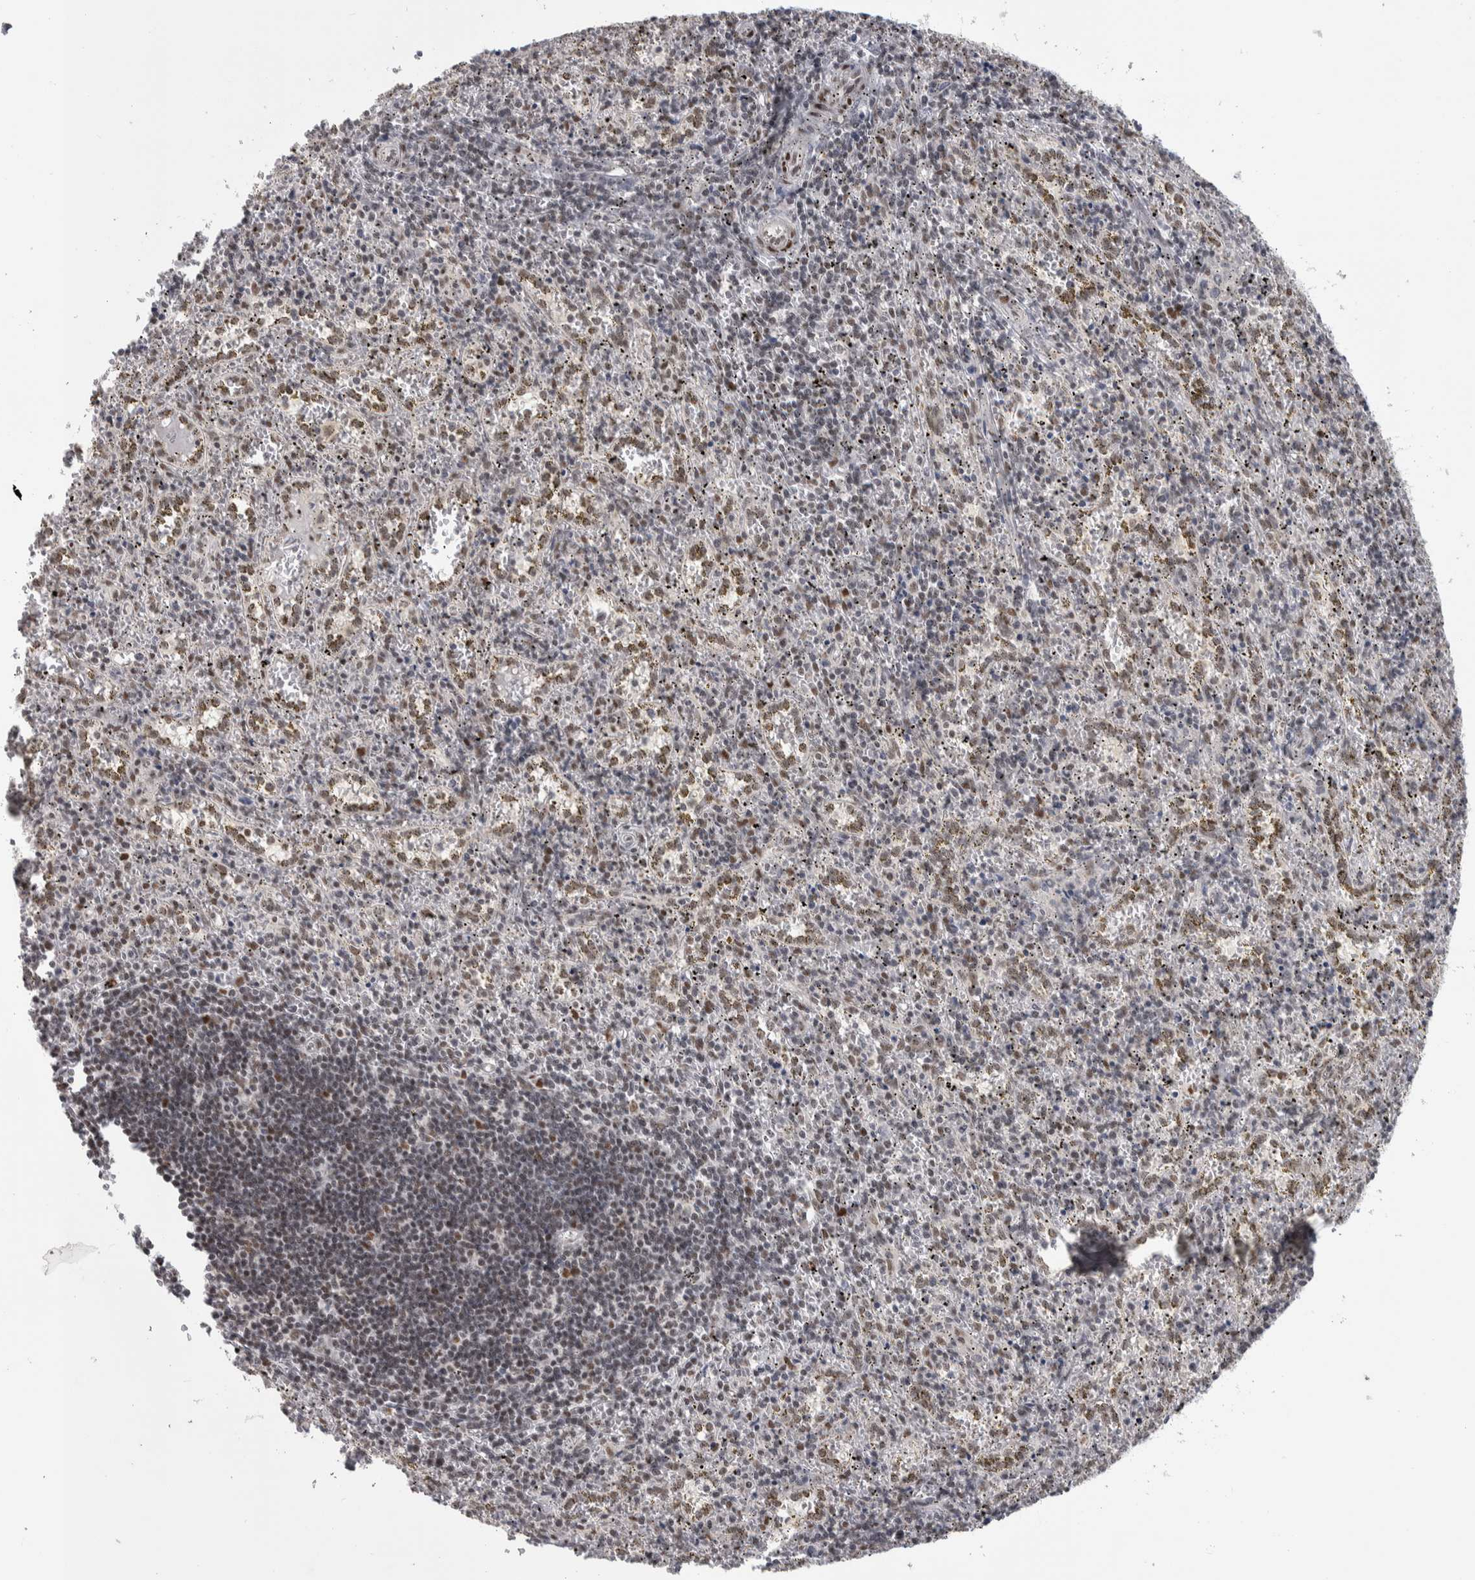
{"staining": {"intensity": "weak", "quantity": "25%-75%", "location": "nuclear"}, "tissue": "spleen", "cell_type": "Cells in red pulp", "image_type": "normal", "snomed": [{"axis": "morphology", "description": "Normal tissue, NOS"}, {"axis": "topography", "description": "Spleen"}], "caption": "Brown immunohistochemical staining in benign human spleen reveals weak nuclear positivity in approximately 25%-75% of cells in red pulp.", "gene": "HEXIM2", "patient": {"sex": "male", "age": 11}}